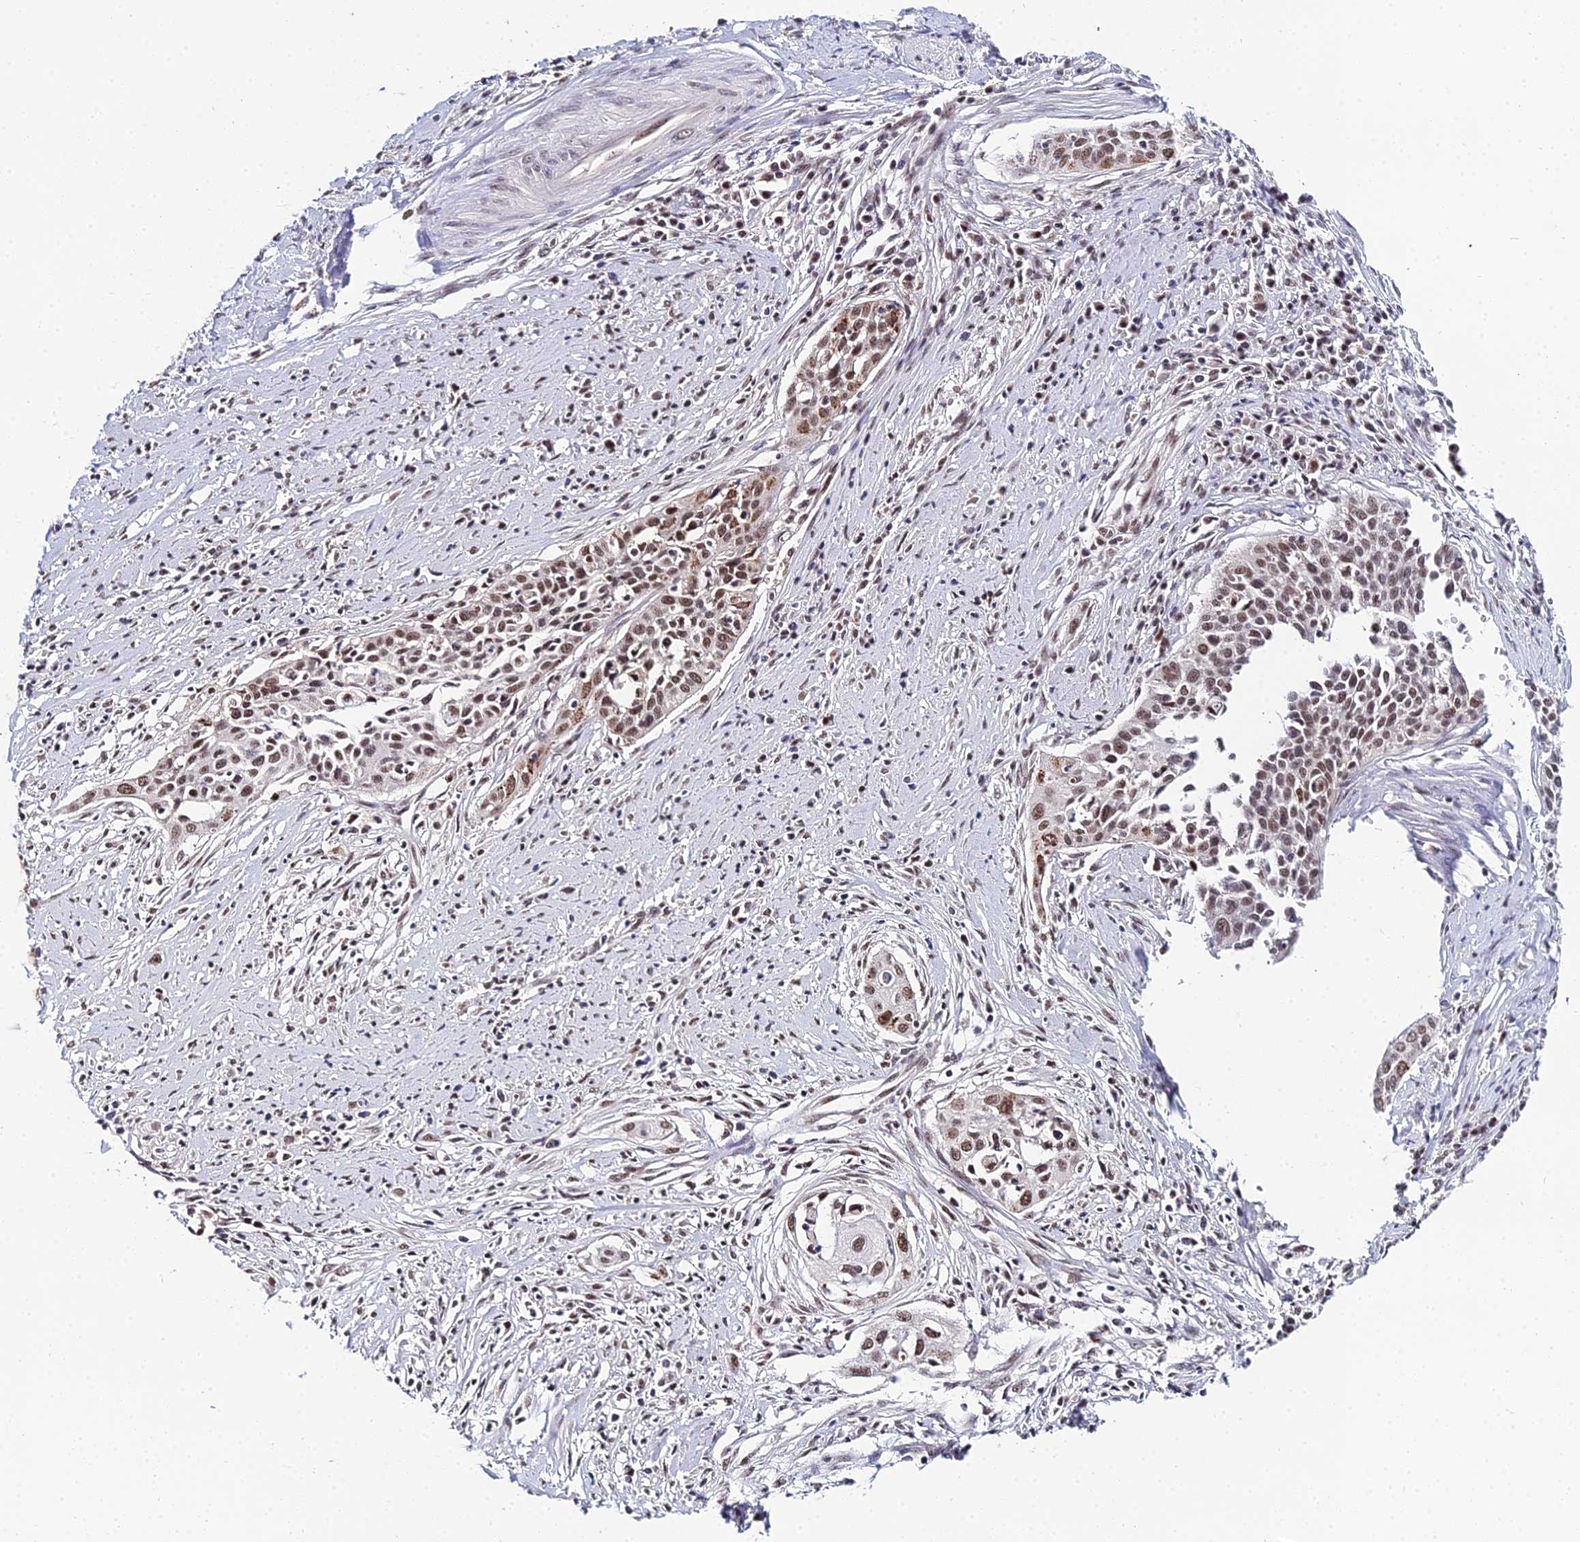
{"staining": {"intensity": "moderate", "quantity": ">75%", "location": "nuclear"}, "tissue": "cervical cancer", "cell_type": "Tumor cells", "image_type": "cancer", "snomed": [{"axis": "morphology", "description": "Squamous cell carcinoma, NOS"}, {"axis": "topography", "description": "Cervix"}], "caption": "Protein staining of cervical cancer (squamous cell carcinoma) tissue reveals moderate nuclear positivity in about >75% of tumor cells.", "gene": "EXOSC3", "patient": {"sex": "female", "age": 34}}